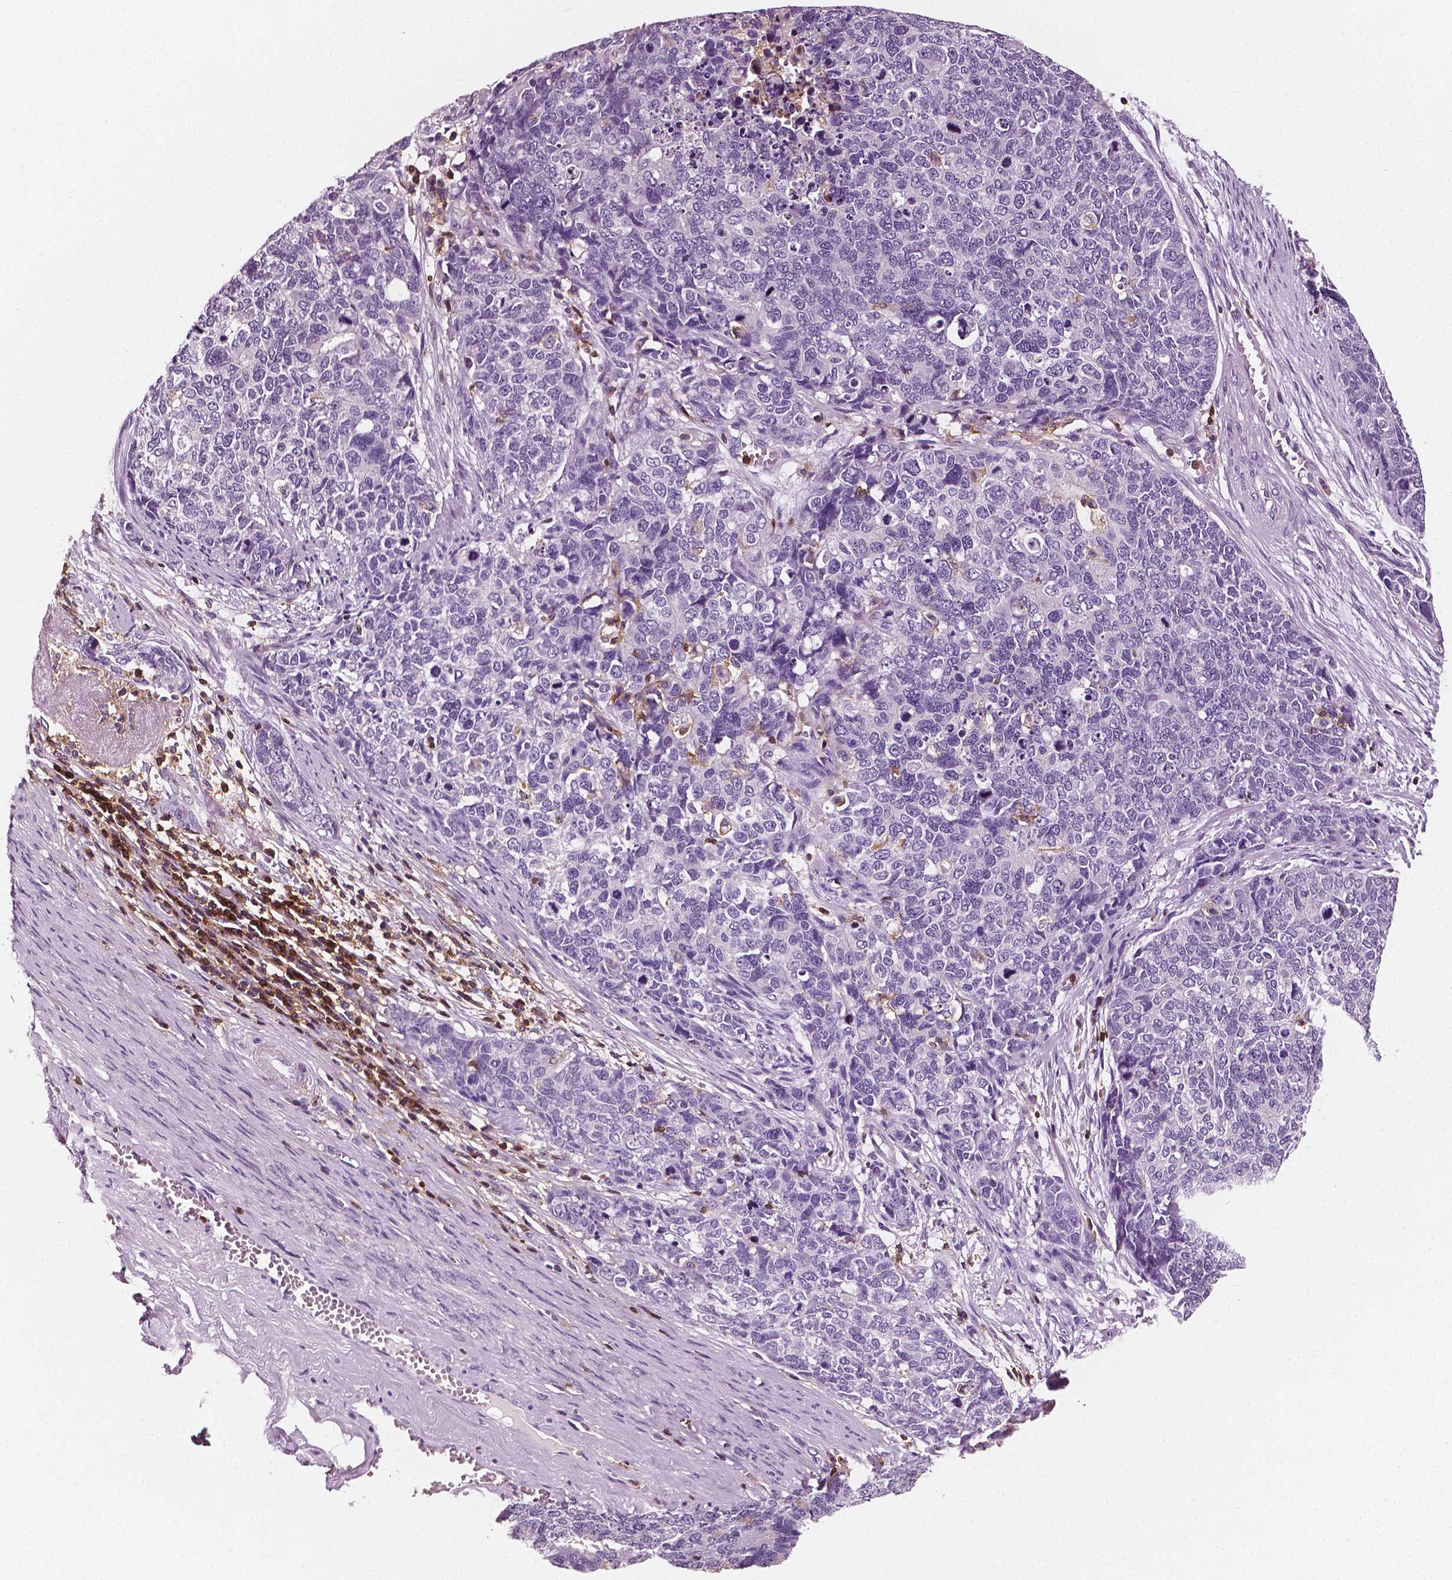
{"staining": {"intensity": "negative", "quantity": "none", "location": "none"}, "tissue": "cervical cancer", "cell_type": "Tumor cells", "image_type": "cancer", "snomed": [{"axis": "morphology", "description": "Squamous cell carcinoma, NOS"}, {"axis": "topography", "description": "Cervix"}], "caption": "DAB immunohistochemical staining of human cervical cancer (squamous cell carcinoma) displays no significant expression in tumor cells.", "gene": "PTPRC", "patient": {"sex": "female", "age": 63}}